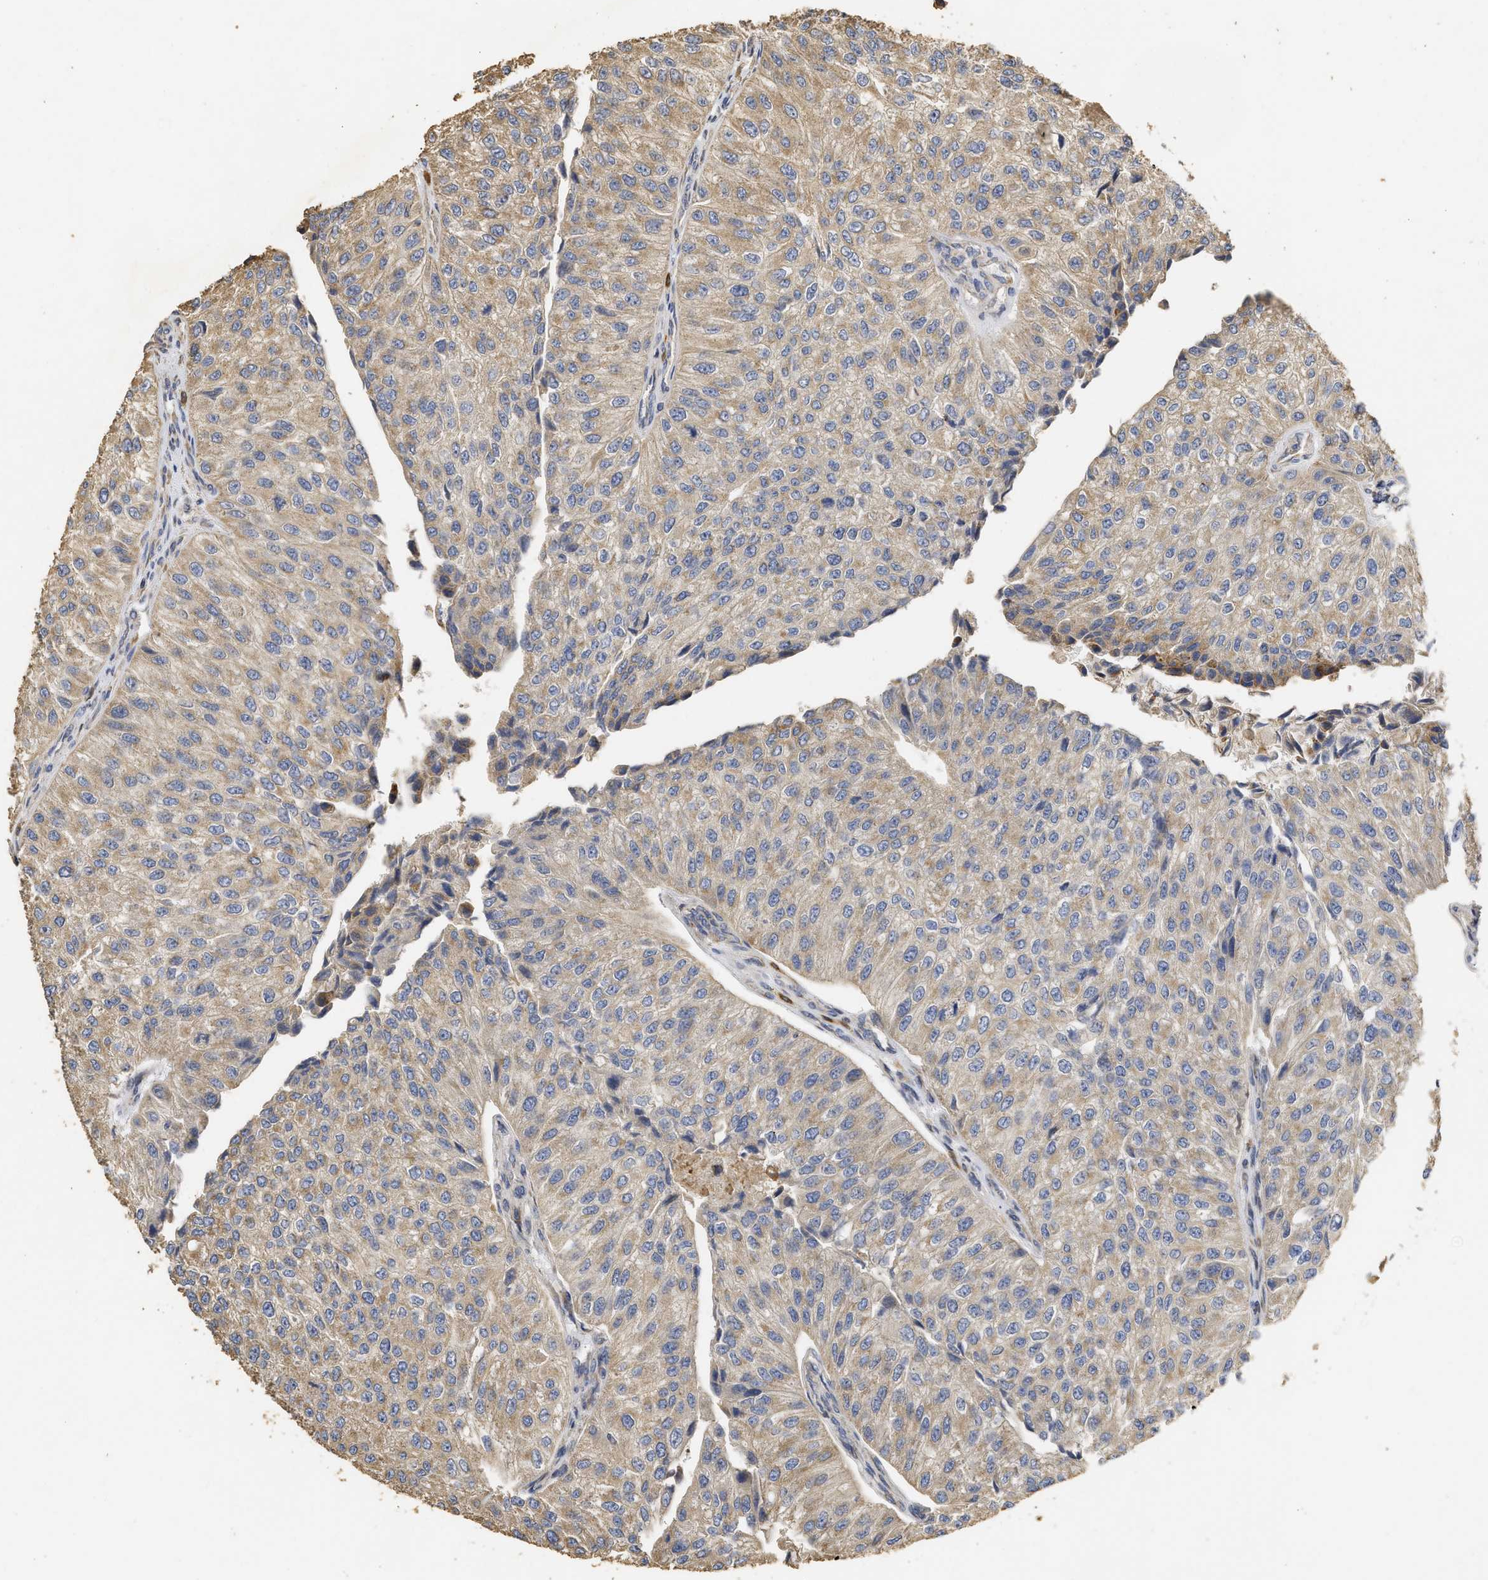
{"staining": {"intensity": "moderate", "quantity": ">75%", "location": "cytoplasmic/membranous"}, "tissue": "urothelial cancer", "cell_type": "Tumor cells", "image_type": "cancer", "snomed": [{"axis": "morphology", "description": "Urothelial carcinoma, High grade"}, {"axis": "topography", "description": "Kidney"}, {"axis": "topography", "description": "Urinary bladder"}], "caption": "Human urothelial carcinoma (high-grade) stained for a protein (brown) shows moderate cytoplasmic/membranous positive expression in about >75% of tumor cells.", "gene": "NAV1", "patient": {"sex": "male", "age": 77}}